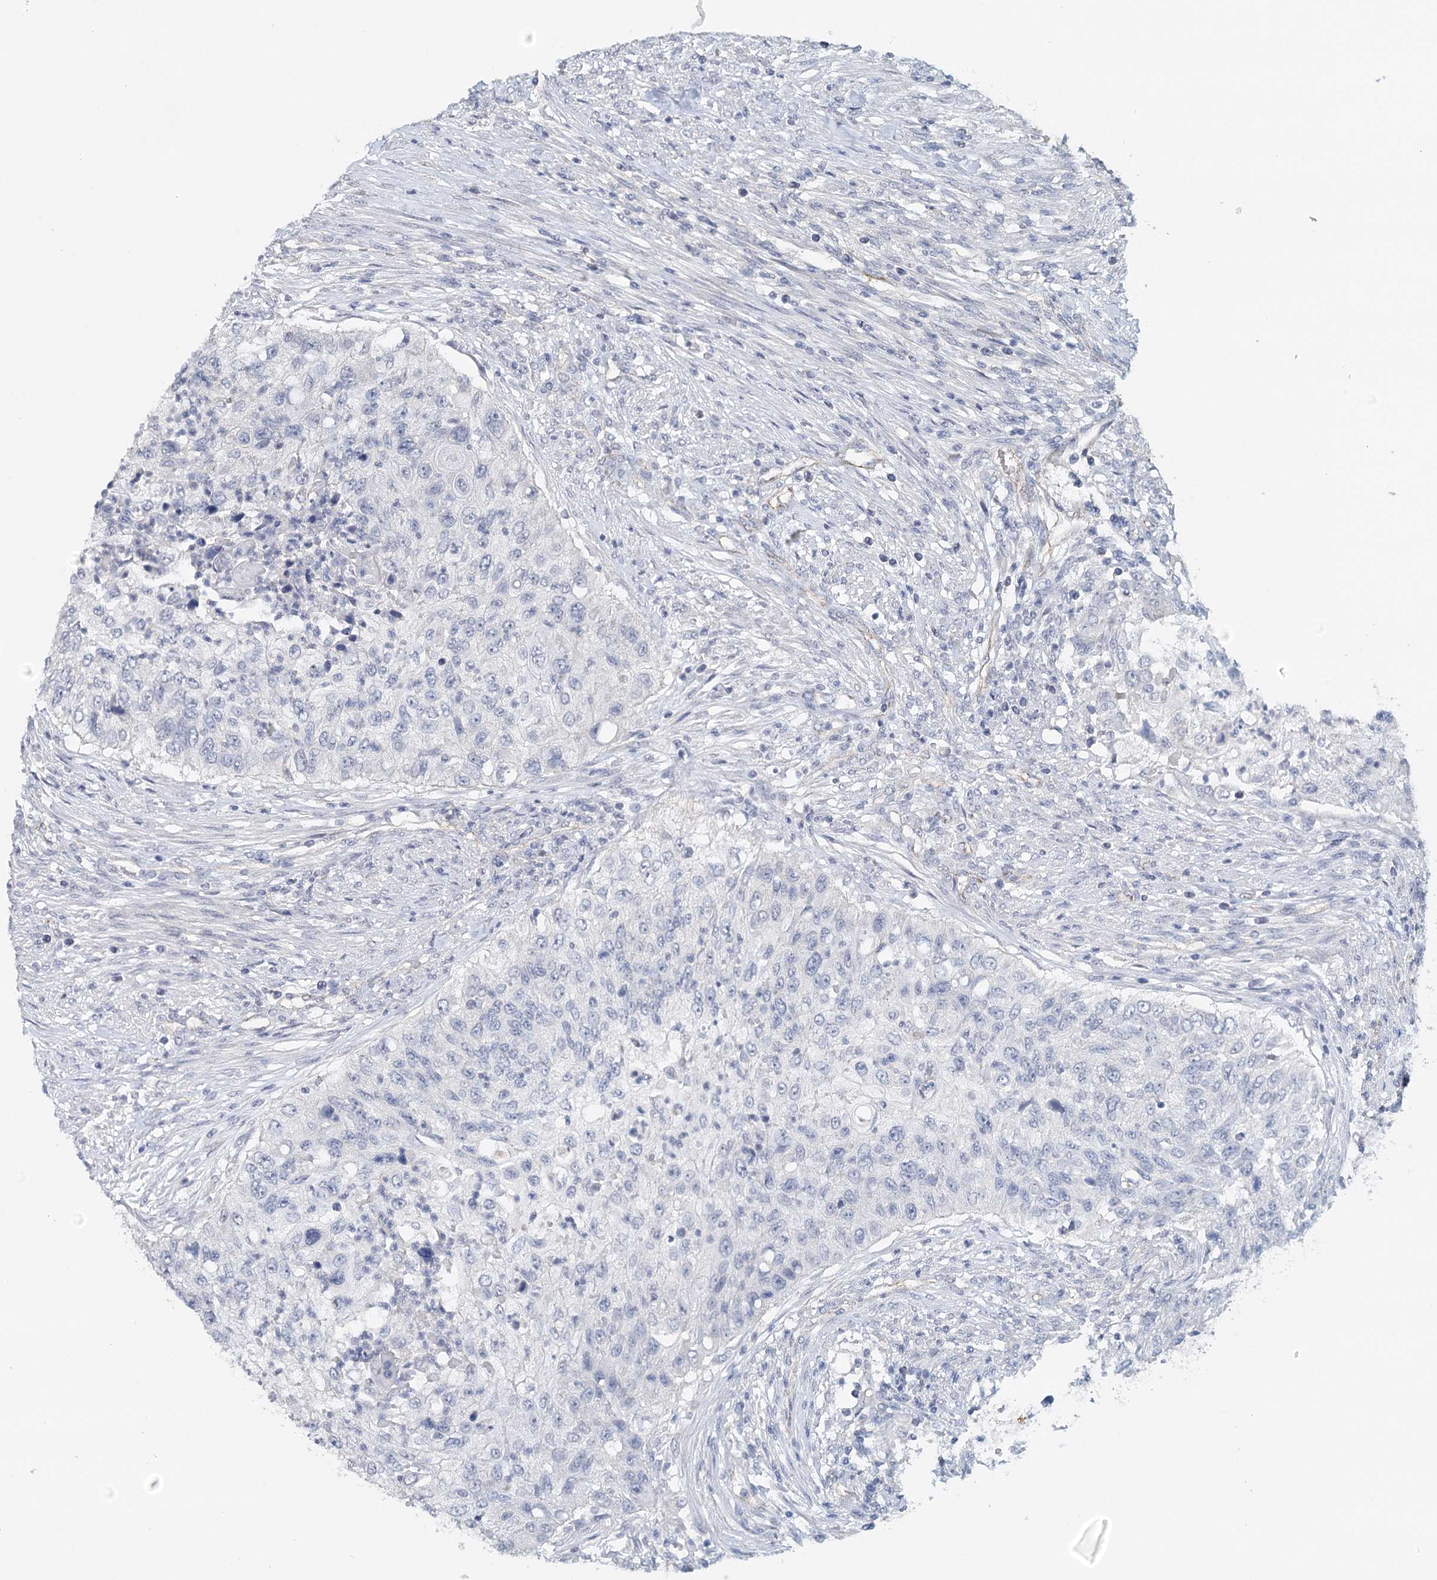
{"staining": {"intensity": "negative", "quantity": "none", "location": "none"}, "tissue": "urothelial cancer", "cell_type": "Tumor cells", "image_type": "cancer", "snomed": [{"axis": "morphology", "description": "Urothelial carcinoma, High grade"}, {"axis": "topography", "description": "Urinary bladder"}], "caption": "Immunohistochemical staining of urothelial cancer exhibits no significant positivity in tumor cells.", "gene": "SYNPO", "patient": {"sex": "female", "age": 60}}